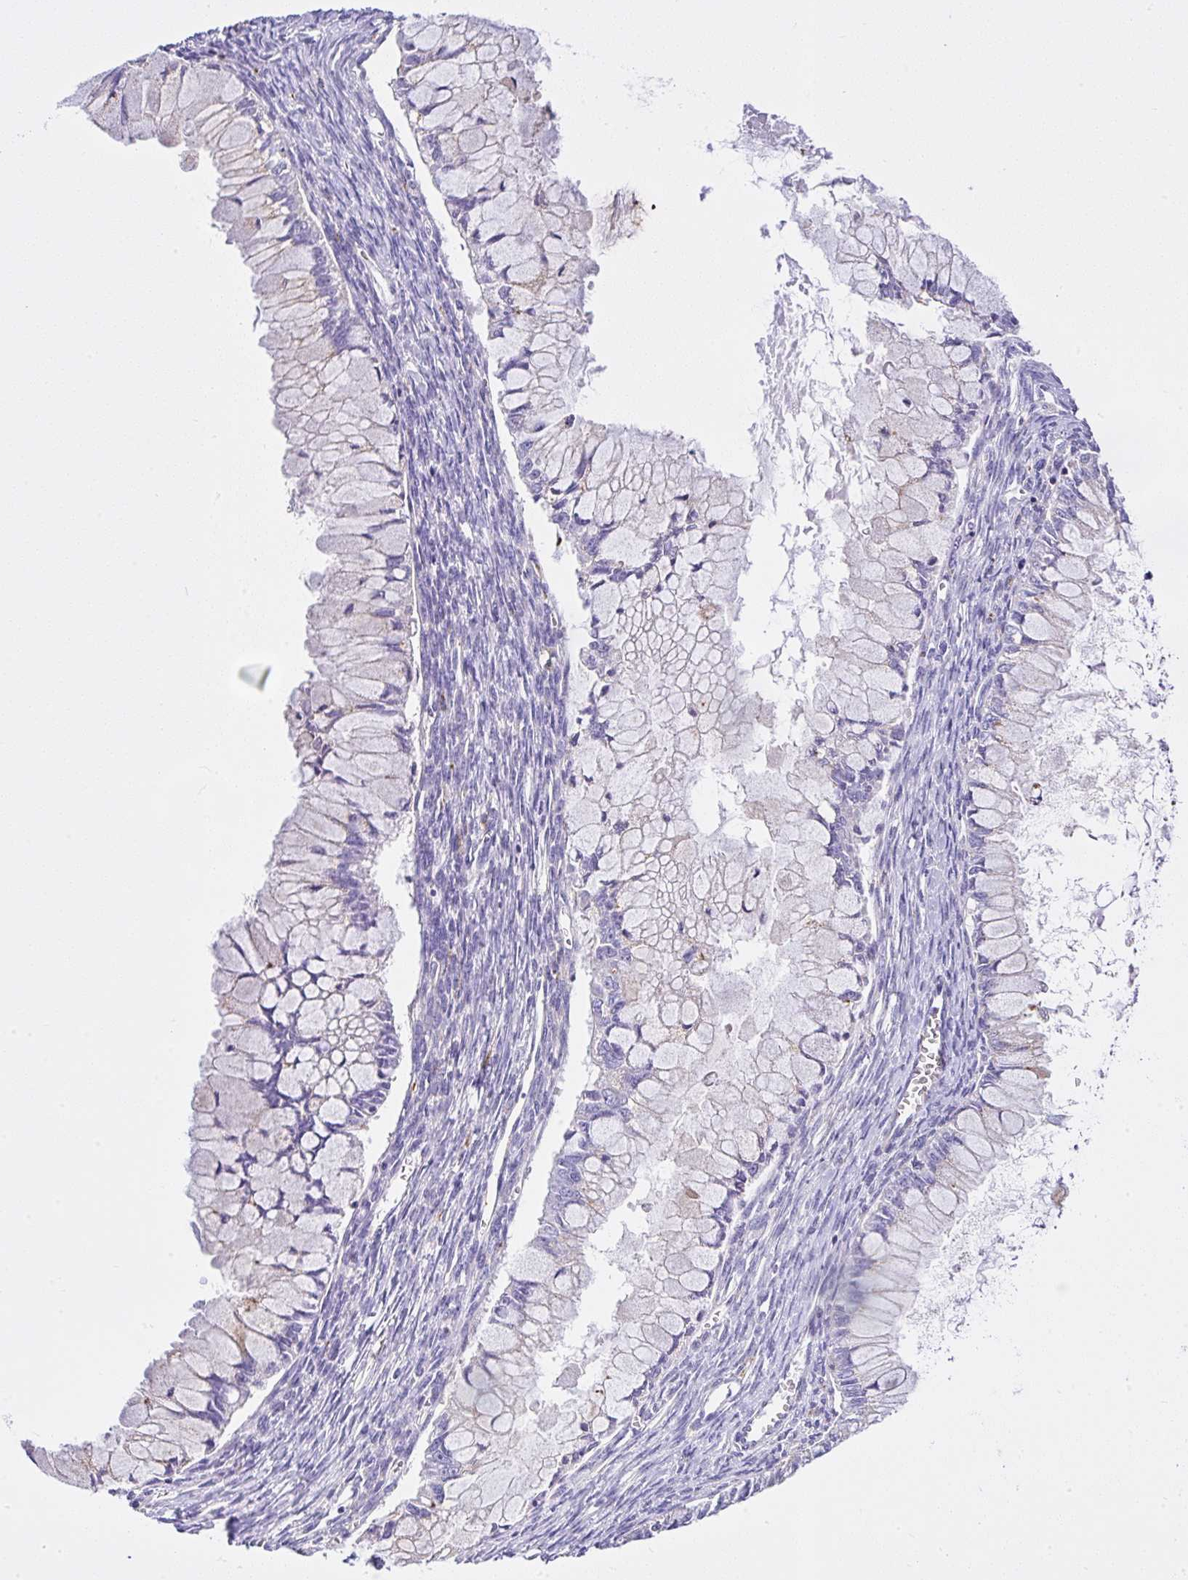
{"staining": {"intensity": "negative", "quantity": "none", "location": "none"}, "tissue": "ovarian cancer", "cell_type": "Tumor cells", "image_type": "cancer", "snomed": [{"axis": "morphology", "description": "Cystadenocarcinoma, mucinous, NOS"}, {"axis": "topography", "description": "Ovary"}], "caption": "A high-resolution micrograph shows immunohistochemistry (IHC) staining of mucinous cystadenocarcinoma (ovarian), which shows no significant staining in tumor cells. (IHC, brightfield microscopy, high magnification).", "gene": "CCDC142", "patient": {"sex": "female", "age": 34}}